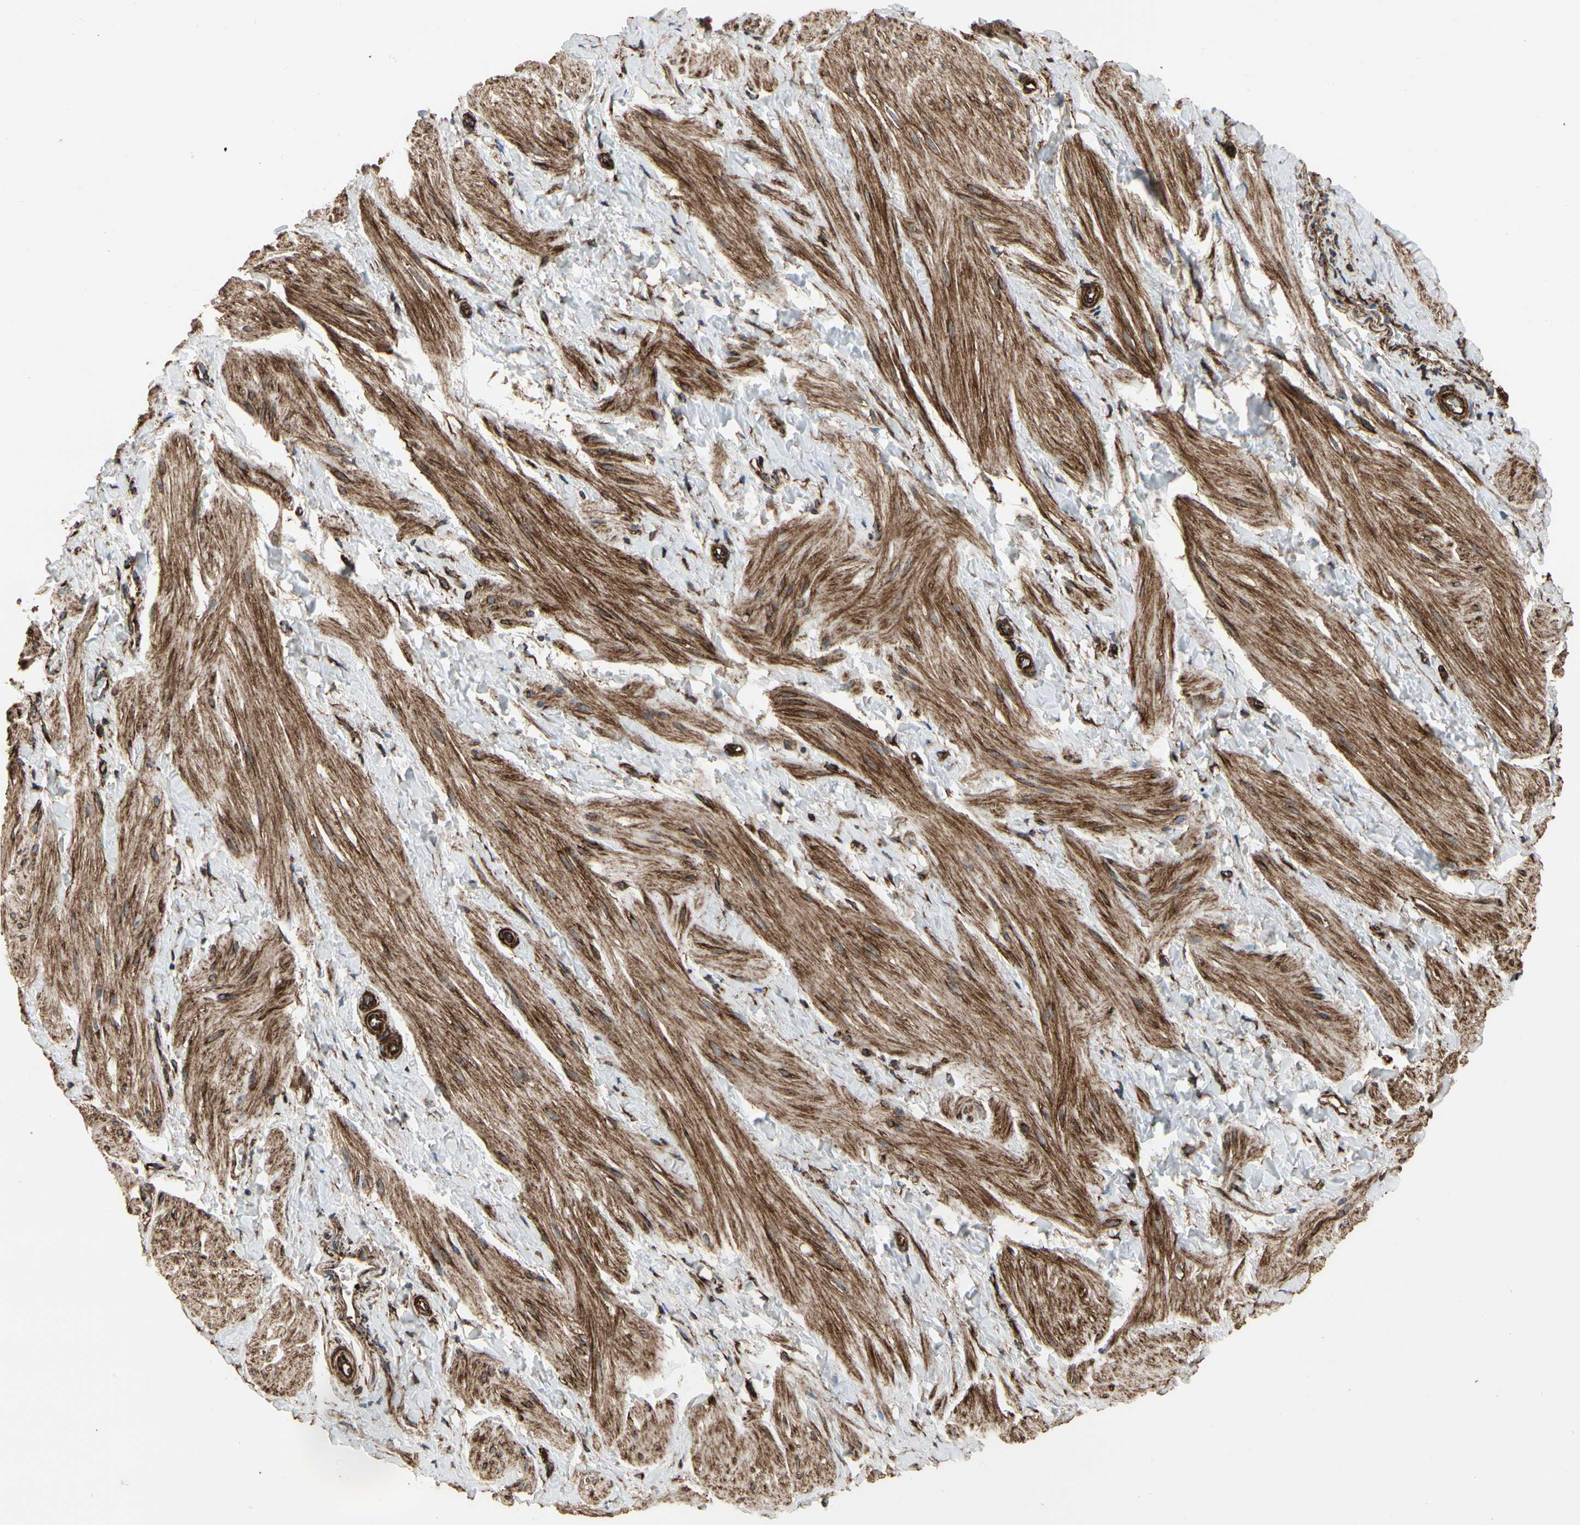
{"staining": {"intensity": "moderate", "quantity": "25%-75%", "location": "cytoplasmic/membranous"}, "tissue": "smooth muscle", "cell_type": "Smooth muscle cells", "image_type": "normal", "snomed": [{"axis": "morphology", "description": "Normal tissue, NOS"}, {"axis": "topography", "description": "Smooth muscle"}], "caption": "Smooth muscle stained with immunohistochemistry (IHC) demonstrates moderate cytoplasmic/membranous staining in about 25%-75% of smooth muscle cells. (DAB (3,3'-diaminobenzidine) IHC, brown staining for protein, blue staining for nuclei).", "gene": "TUBA1A", "patient": {"sex": "male", "age": 16}}